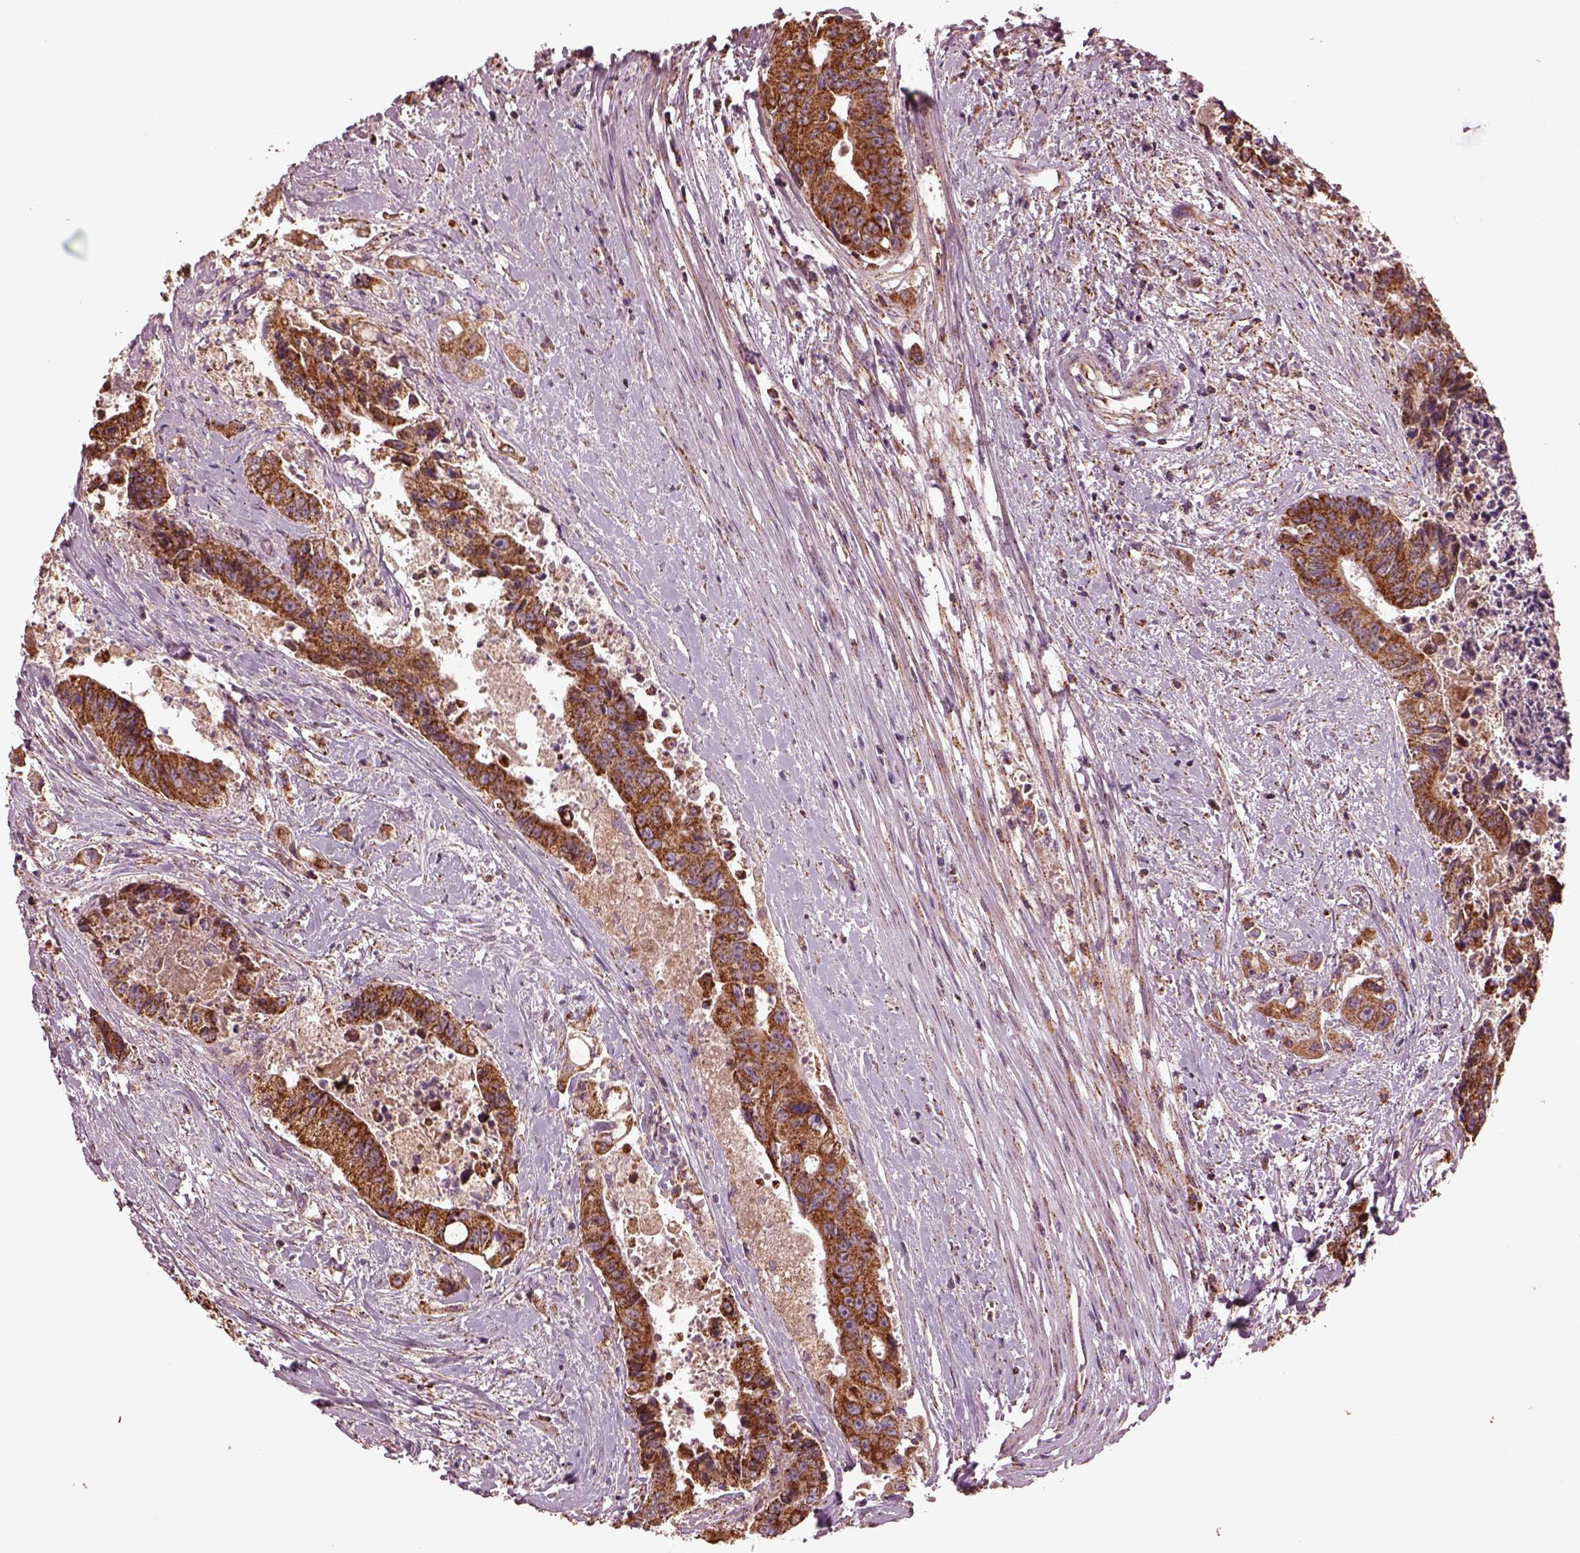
{"staining": {"intensity": "moderate", "quantity": ">75%", "location": "cytoplasmic/membranous"}, "tissue": "colorectal cancer", "cell_type": "Tumor cells", "image_type": "cancer", "snomed": [{"axis": "morphology", "description": "Adenocarcinoma, NOS"}, {"axis": "topography", "description": "Rectum"}], "caption": "About >75% of tumor cells in colorectal cancer (adenocarcinoma) reveal moderate cytoplasmic/membranous protein expression as visualized by brown immunohistochemical staining.", "gene": "TMEM254", "patient": {"sex": "male", "age": 54}}